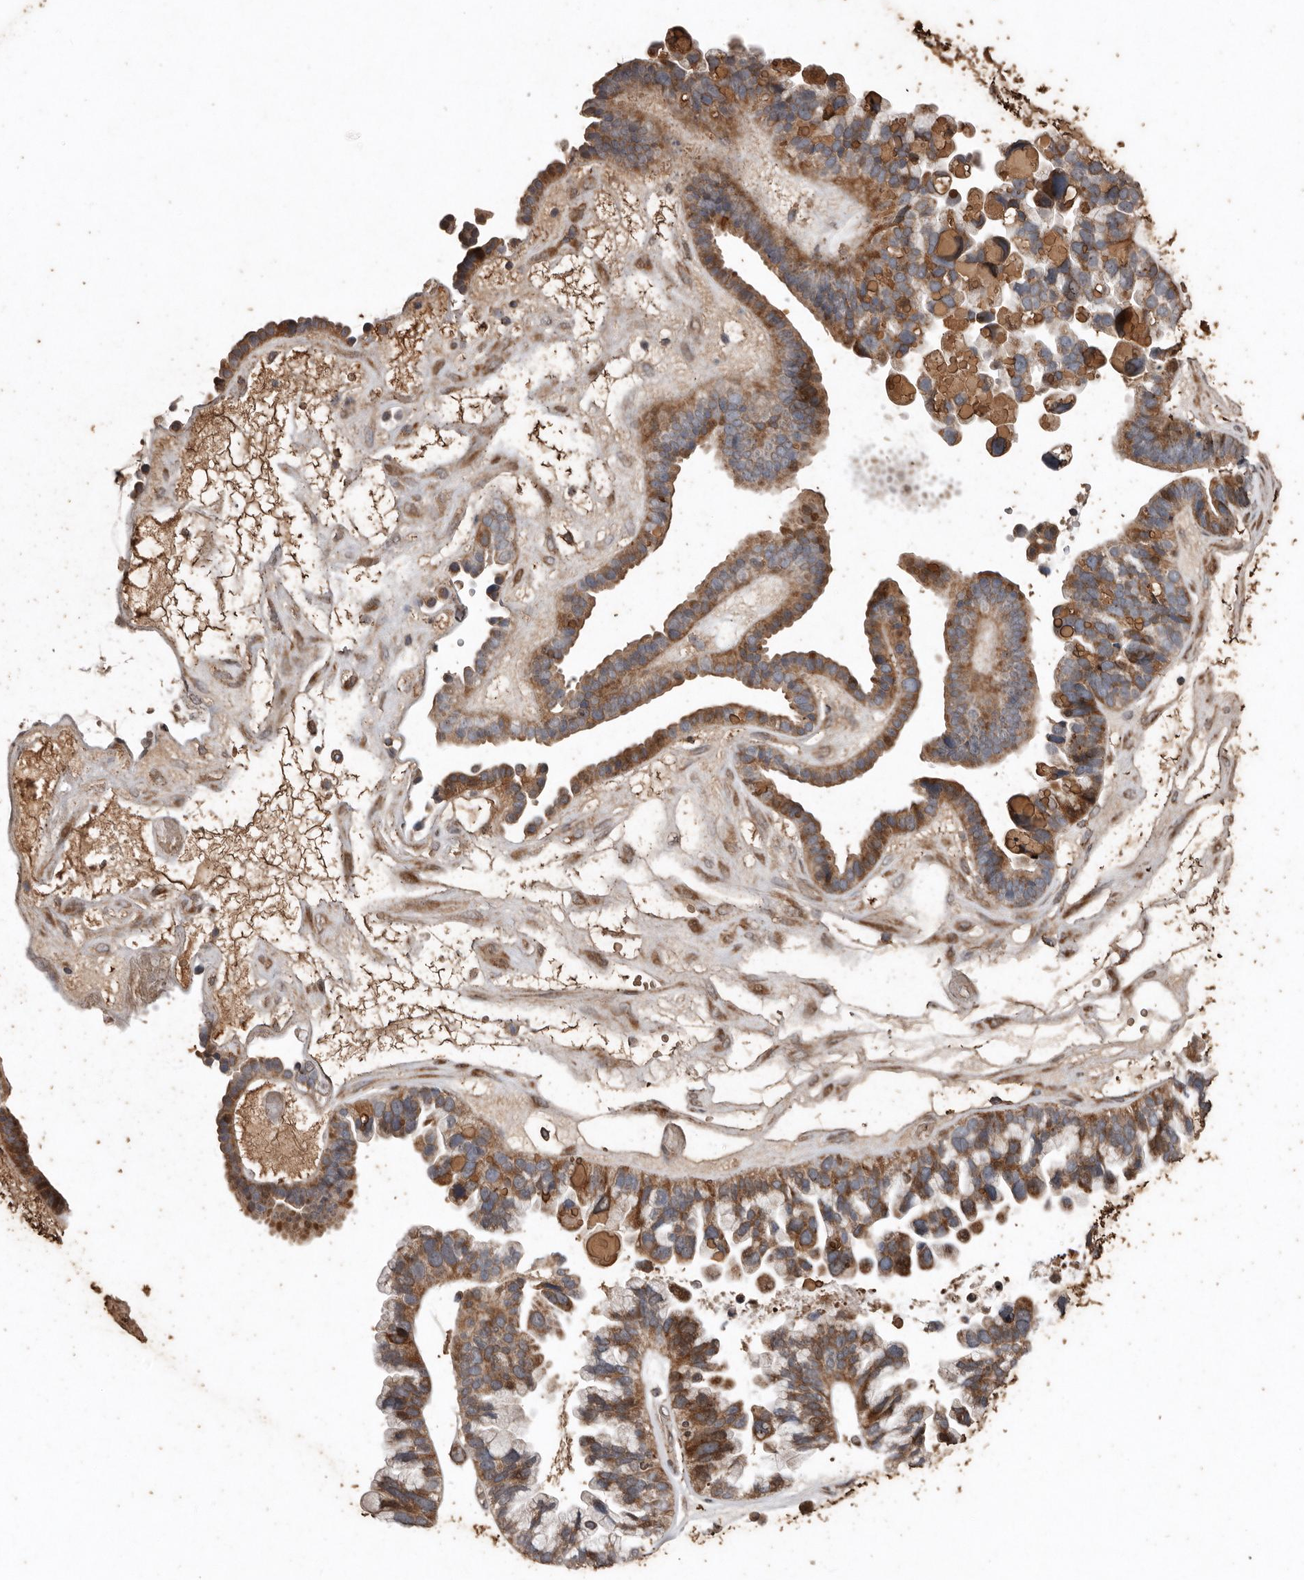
{"staining": {"intensity": "strong", "quantity": ">75%", "location": "cytoplasmic/membranous"}, "tissue": "ovarian cancer", "cell_type": "Tumor cells", "image_type": "cancer", "snomed": [{"axis": "morphology", "description": "Cystadenocarcinoma, serous, NOS"}, {"axis": "topography", "description": "Ovary"}], "caption": "Protein expression analysis of ovarian serous cystadenocarcinoma exhibits strong cytoplasmic/membranous expression in about >75% of tumor cells.", "gene": "RANBP17", "patient": {"sex": "female", "age": 56}}